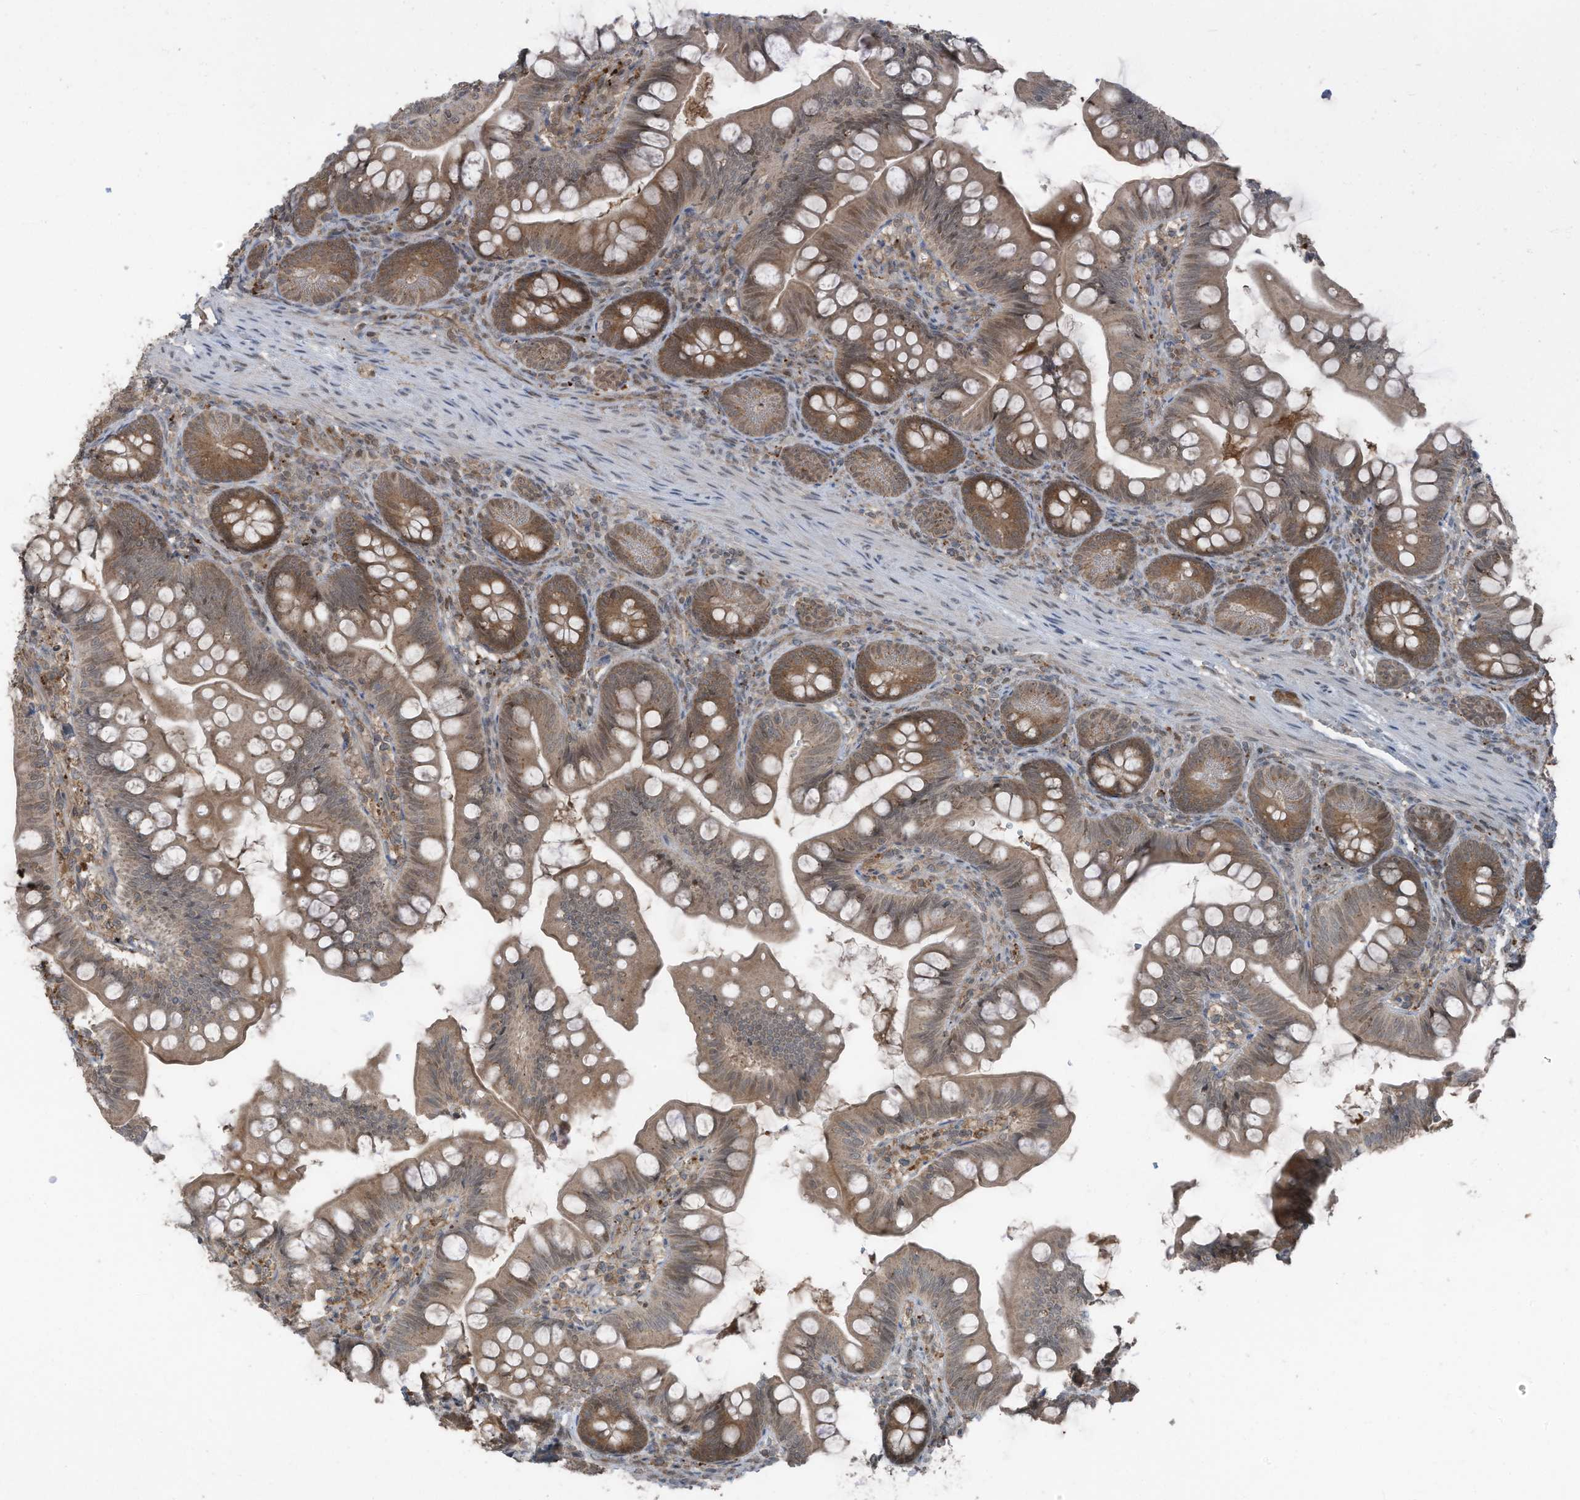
{"staining": {"intensity": "weak", "quantity": ">75%", "location": "cytoplasmic/membranous,nuclear"}, "tissue": "small intestine", "cell_type": "Glandular cells", "image_type": "normal", "snomed": [{"axis": "morphology", "description": "Normal tissue, NOS"}, {"axis": "topography", "description": "Small intestine"}], "caption": "The micrograph shows staining of normal small intestine, revealing weak cytoplasmic/membranous,nuclear protein expression (brown color) within glandular cells. The protein of interest is shown in brown color, while the nuclei are stained blue.", "gene": "TXNDC9", "patient": {"sex": "male", "age": 7}}